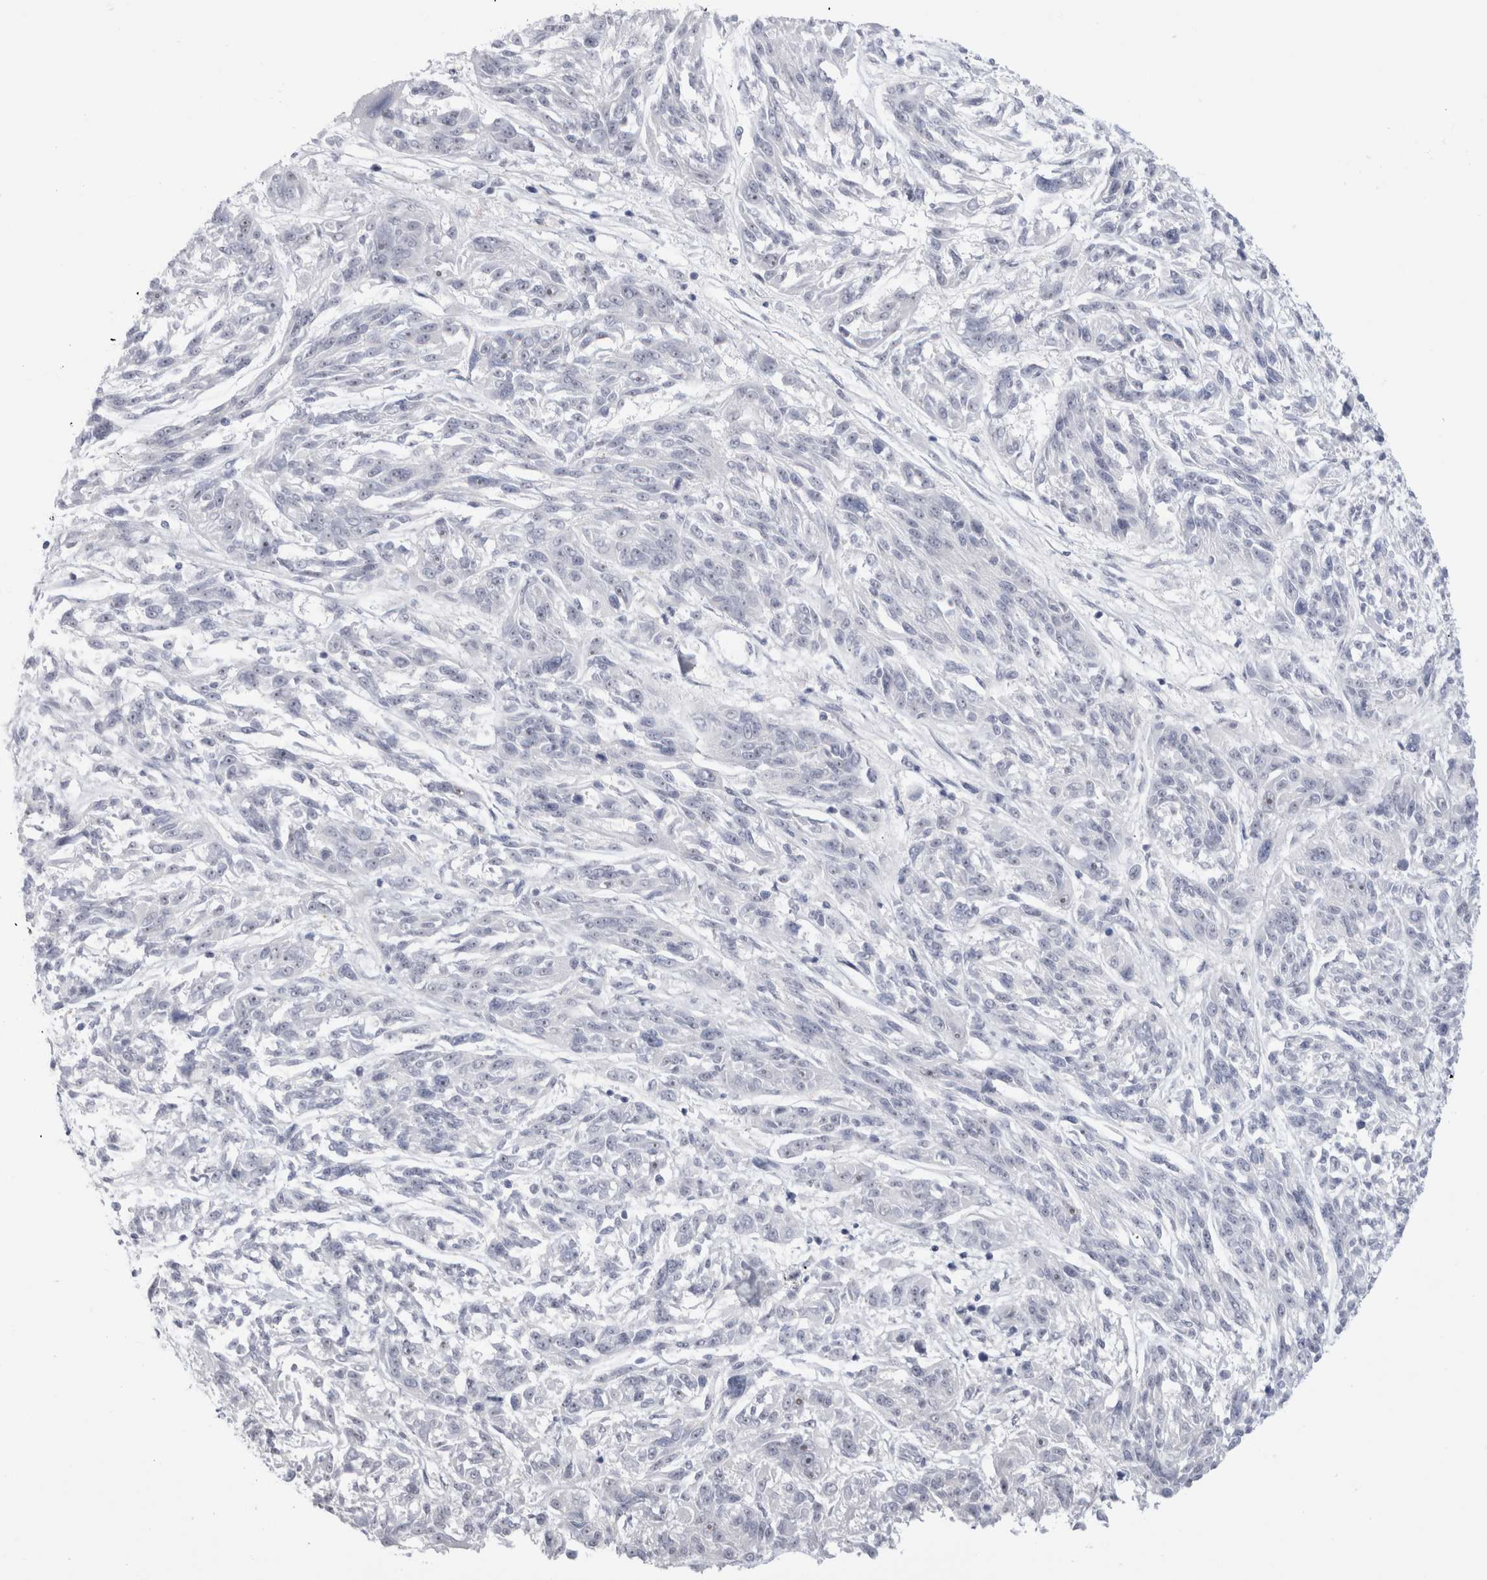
{"staining": {"intensity": "negative", "quantity": "none", "location": "none"}, "tissue": "melanoma", "cell_type": "Tumor cells", "image_type": "cancer", "snomed": [{"axis": "morphology", "description": "Malignant melanoma, NOS"}, {"axis": "topography", "description": "Skin"}], "caption": "Human melanoma stained for a protein using immunohistochemistry displays no expression in tumor cells.", "gene": "ANKMY1", "patient": {"sex": "male", "age": 53}}